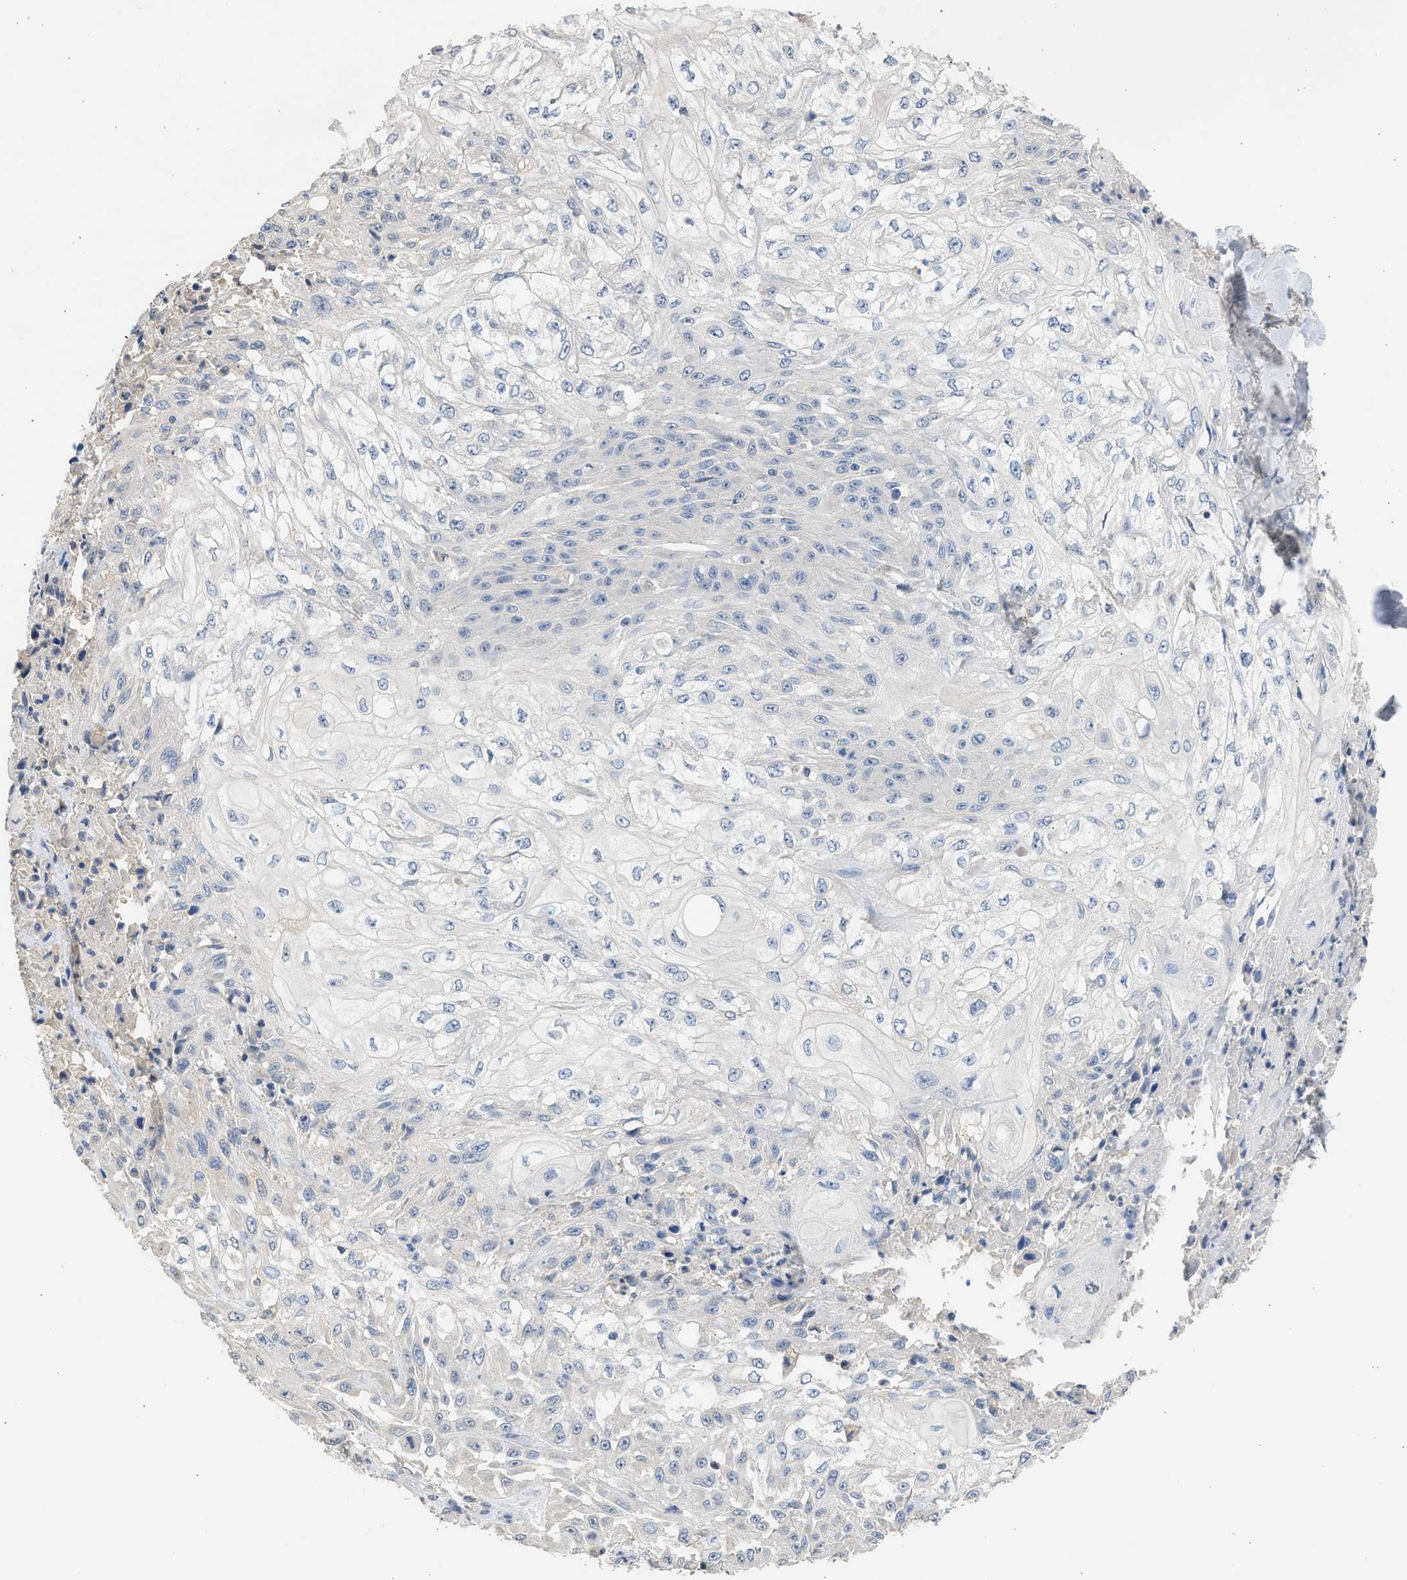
{"staining": {"intensity": "negative", "quantity": "none", "location": "none"}, "tissue": "skin cancer", "cell_type": "Tumor cells", "image_type": "cancer", "snomed": [{"axis": "morphology", "description": "Squamous cell carcinoma, NOS"}, {"axis": "morphology", "description": "Squamous cell carcinoma, metastatic, NOS"}, {"axis": "topography", "description": "Skin"}, {"axis": "topography", "description": "Lymph node"}], "caption": "High power microscopy histopathology image of an IHC histopathology image of squamous cell carcinoma (skin), revealing no significant expression in tumor cells.", "gene": "SULT2A1", "patient": {"sex": "male", "age": 75}}